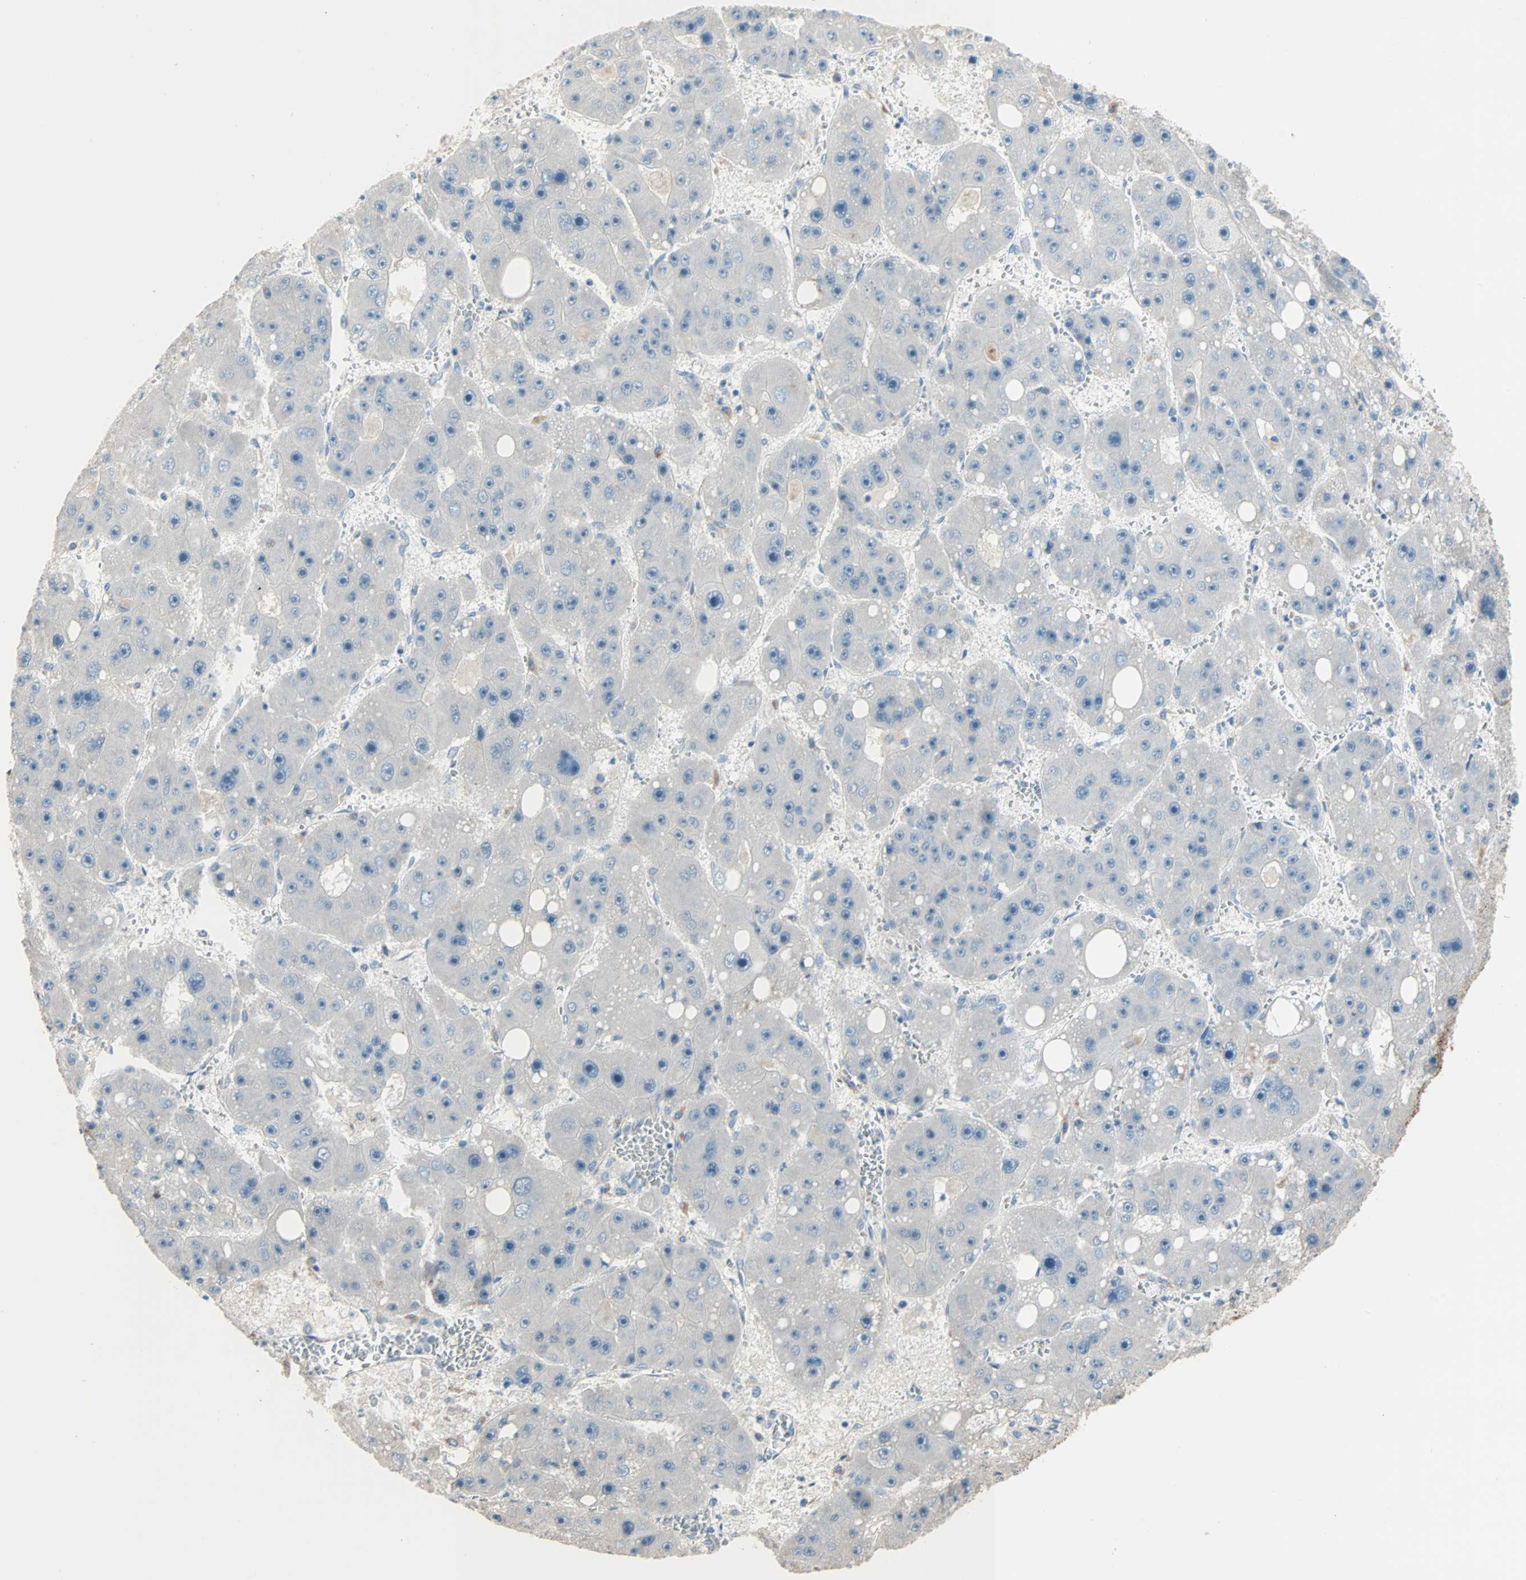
{"staining": {"intensity": "negative", "quantity": "none", "location": "none"}, "tissue": "liver cancer", "cell_type": "Tumor cells", "image_type": "cancer", "snomed": [{"axis": "morphology", "description": "Carcinoma, Hepatocellular, NOS"}, {"axis": "topography", "description": "Liver"}], "caption": "Liver cancer was stained to show a protein in brown. There is no significant positivity in tumor cells.", "gene": "ACVRL1", "patient": {"sex": "female", "age": 61}}